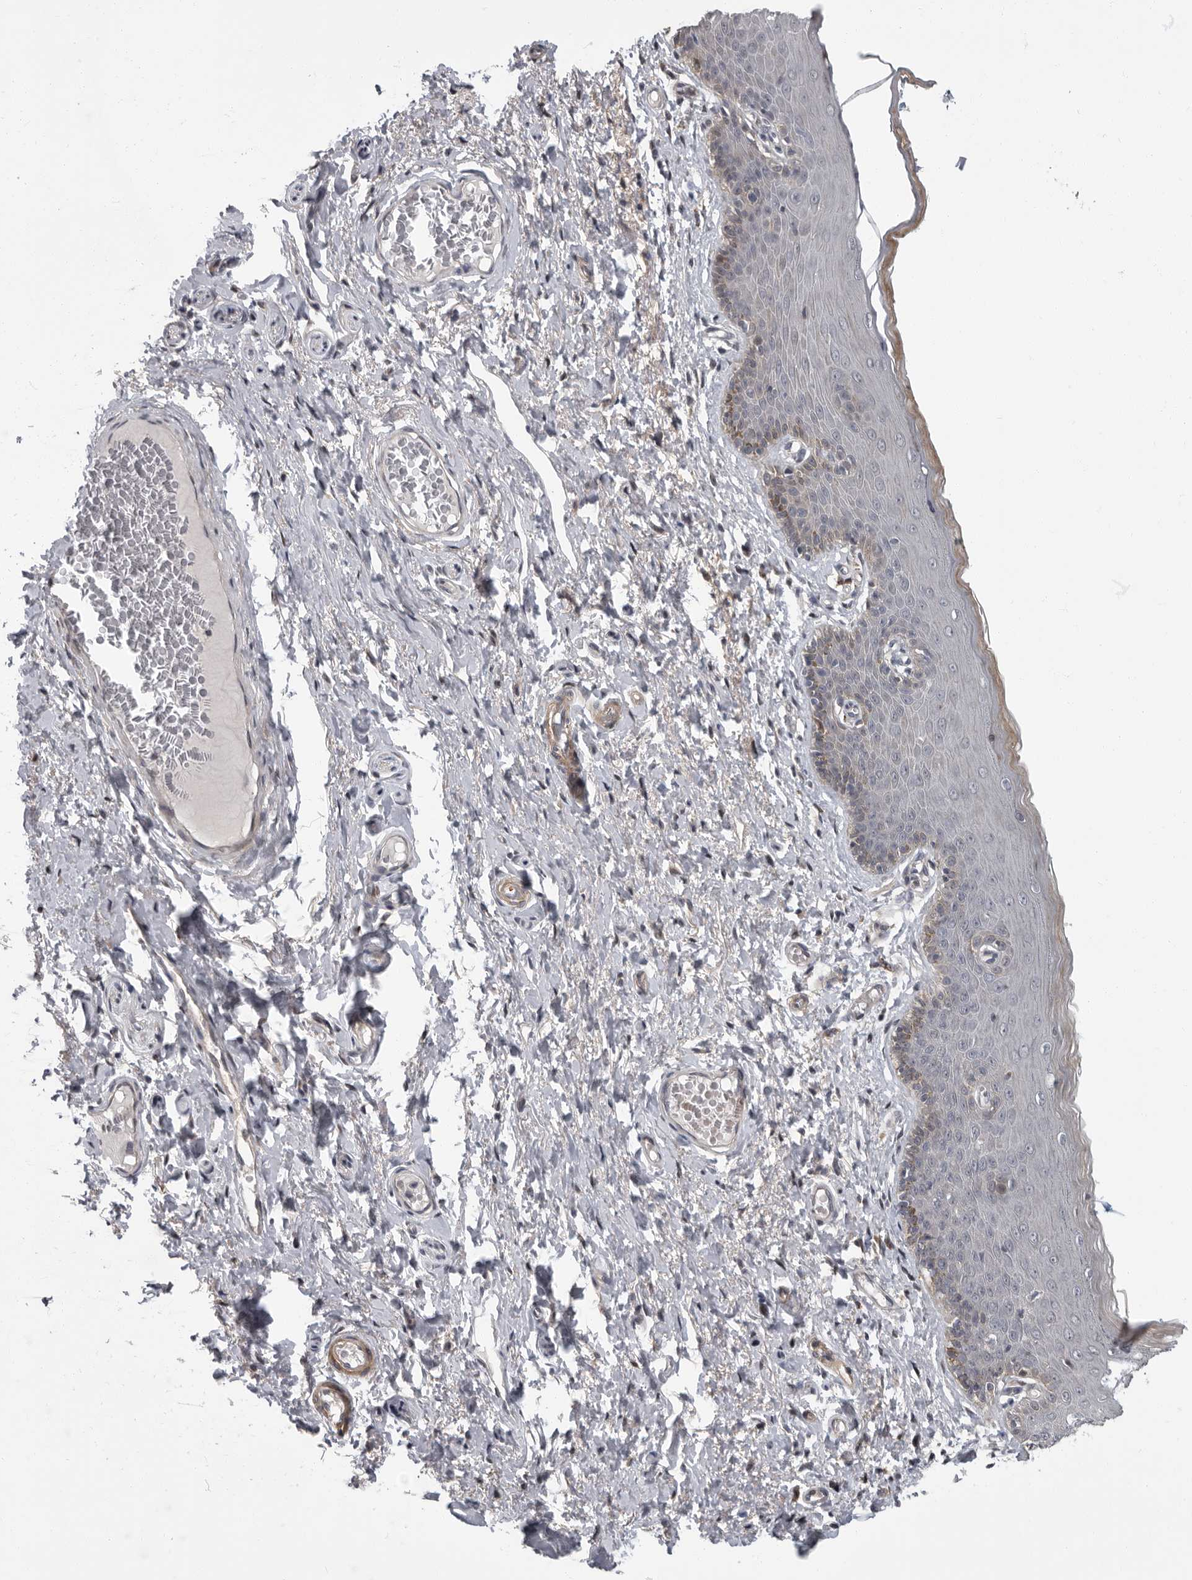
{"staining": {"intensity": "weak", "quantity": "<25%", "location": "cytoplasmic/membranous"}, "tissue": "skin", "cell_type": "Epidermal cells", "image_type": "normal", "snomed": [{"axis": "morphology", "description": "Normal tissue, NOS"}, {"axis": "topography", "description": "Vulva"}], "caption": "A high-resolution histopathology image shows IHC staining of normal skin, which demonstrates no significant expression in epidermal cells.", "gene": "PDE7A", "patient": {"sex": "female", "age": 66}}